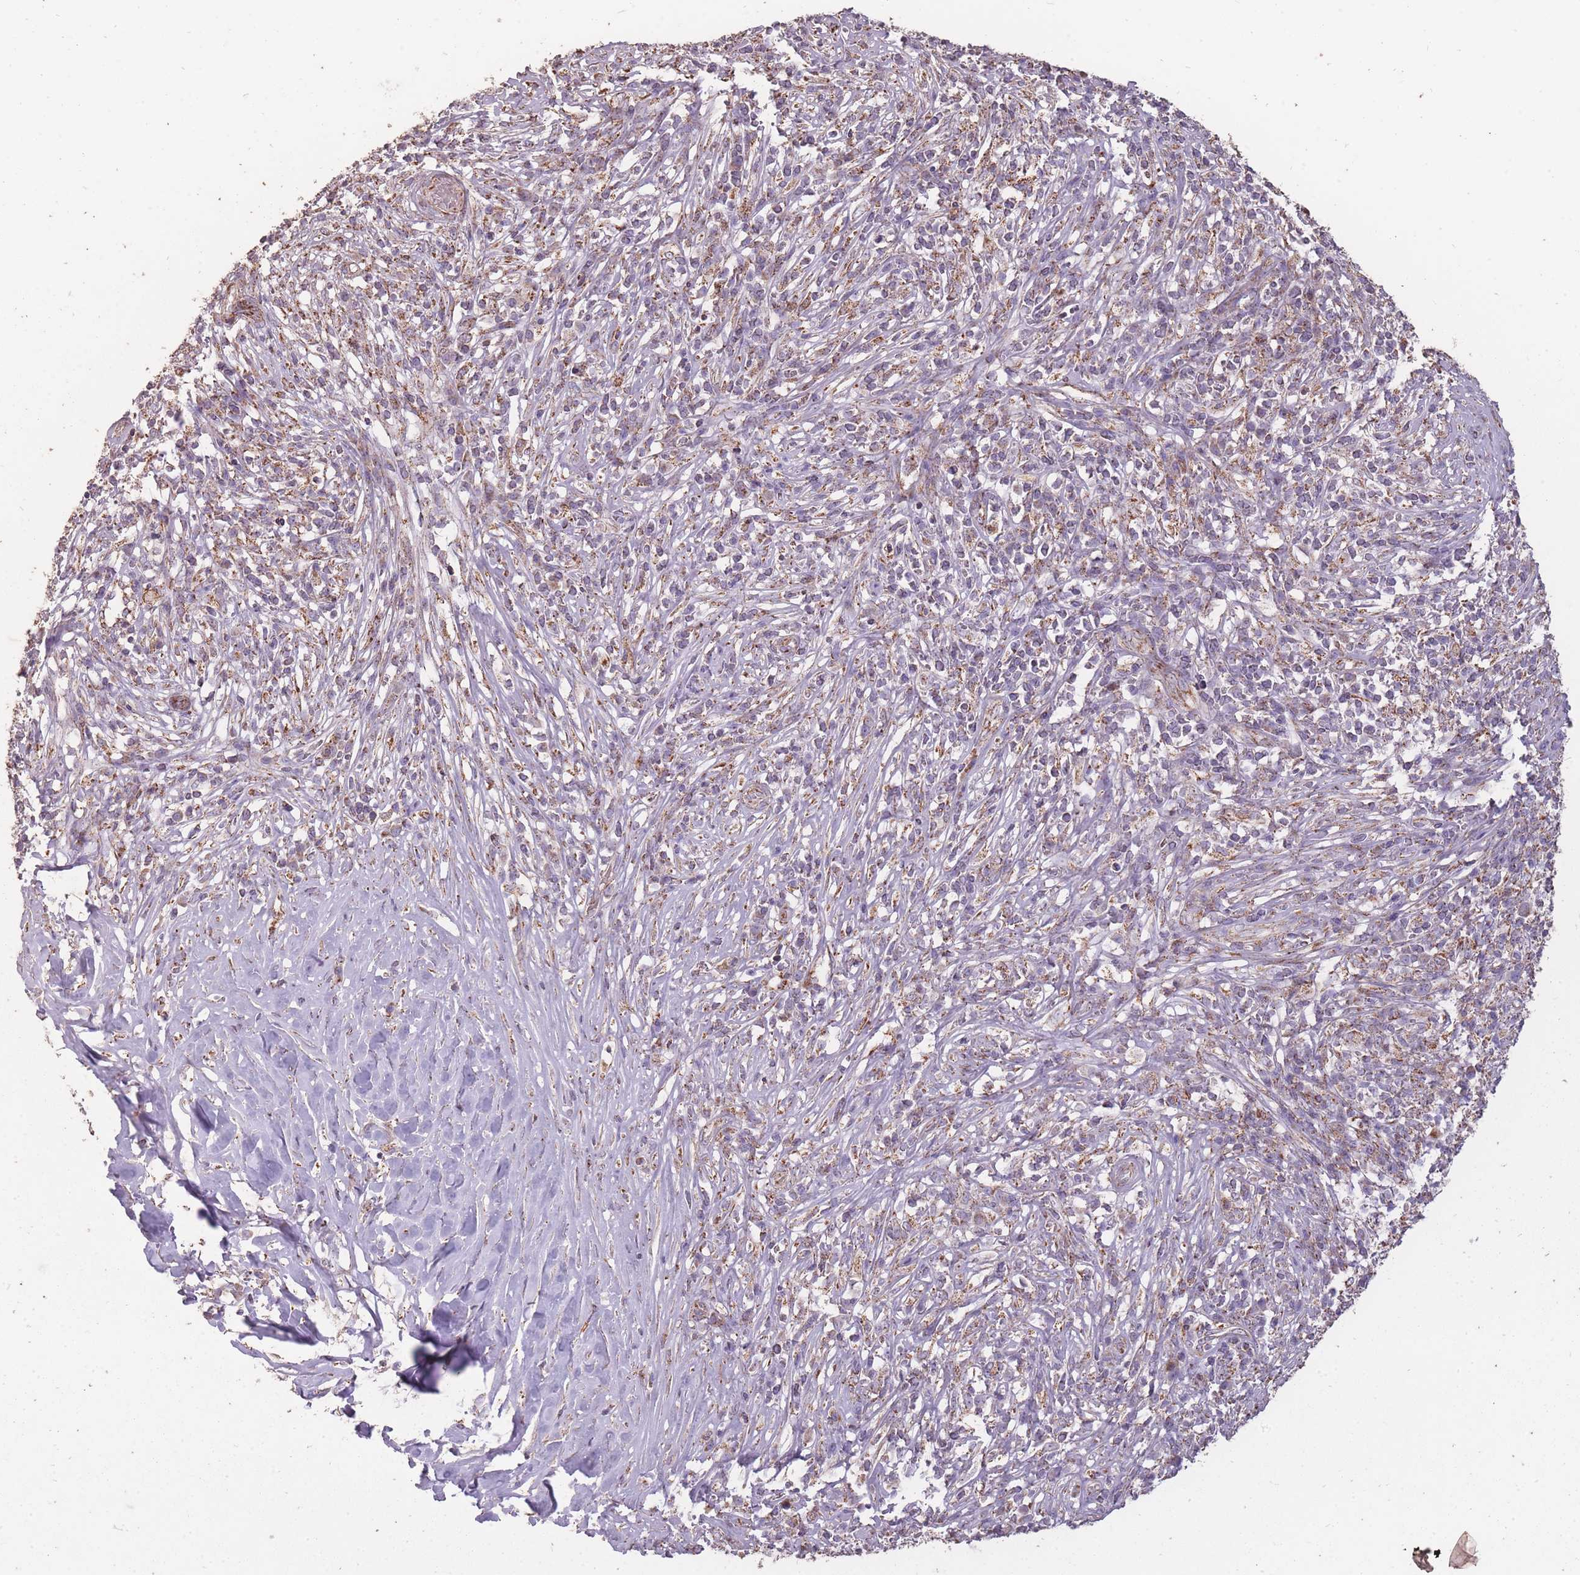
{"staining": {"intensity": "strong", "quantity": "25%-75%", "location": "cytoplasmic/membranous"}, "tissue": "melanoma", "cell_type": "Tumor cells", "image_type": "cancer", "snomed": [{"axis": "morphology", "description": "Malignant melanoma, NOS"}, {"axis": "topography", "description": "Skin"}], "caption": "Melanoma stained for a protein exhibits strong cytoplasmic/membranous positivity in tumor cells. Nuclei are stained in blue.", "gene": "CNOT8", "patient": {"sex": "male", "age": 66}}